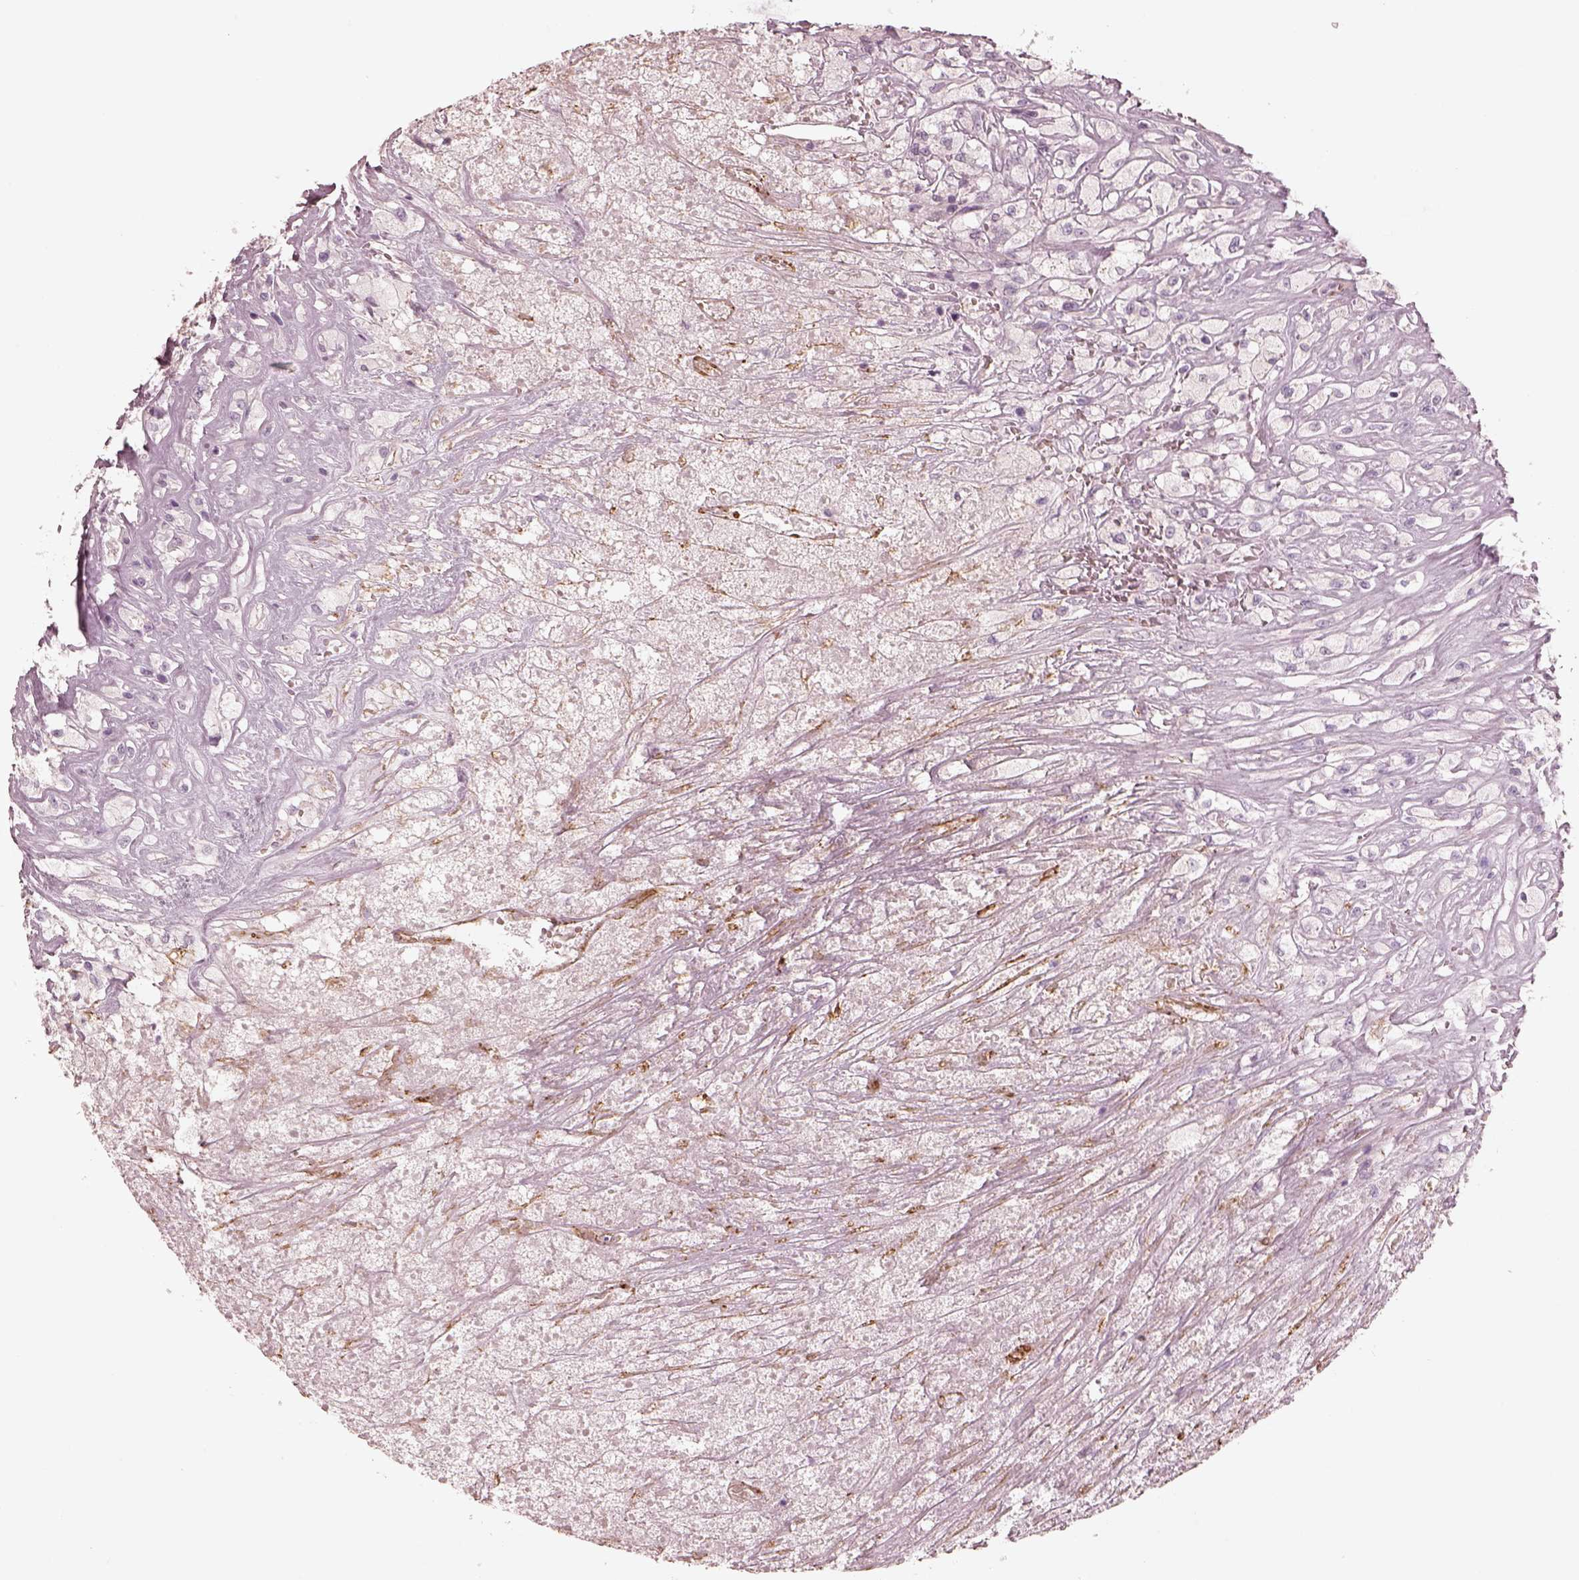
{"staining": {"intensity": "negative", "quantity": "none", "location": "none"}, "tissue": "testis cancer", "cell_type": "Tumor cells", "image_type": "cancer", "snomed": [{"axis": "morphology", "description": "Necrosis, NOS"}, {"axis": "morphology", "description": "Carcinoma, Embryonal, NOS"}, {"axis": "topography", "description": "Testis"}], "caption": "DAB immunohistochemical staining of human testis cancer (embryonal carcinoma) displays no significant positivity in tumor cells.", "gene": "CRYM", "patient": {"sex": "male", "age": 19}}